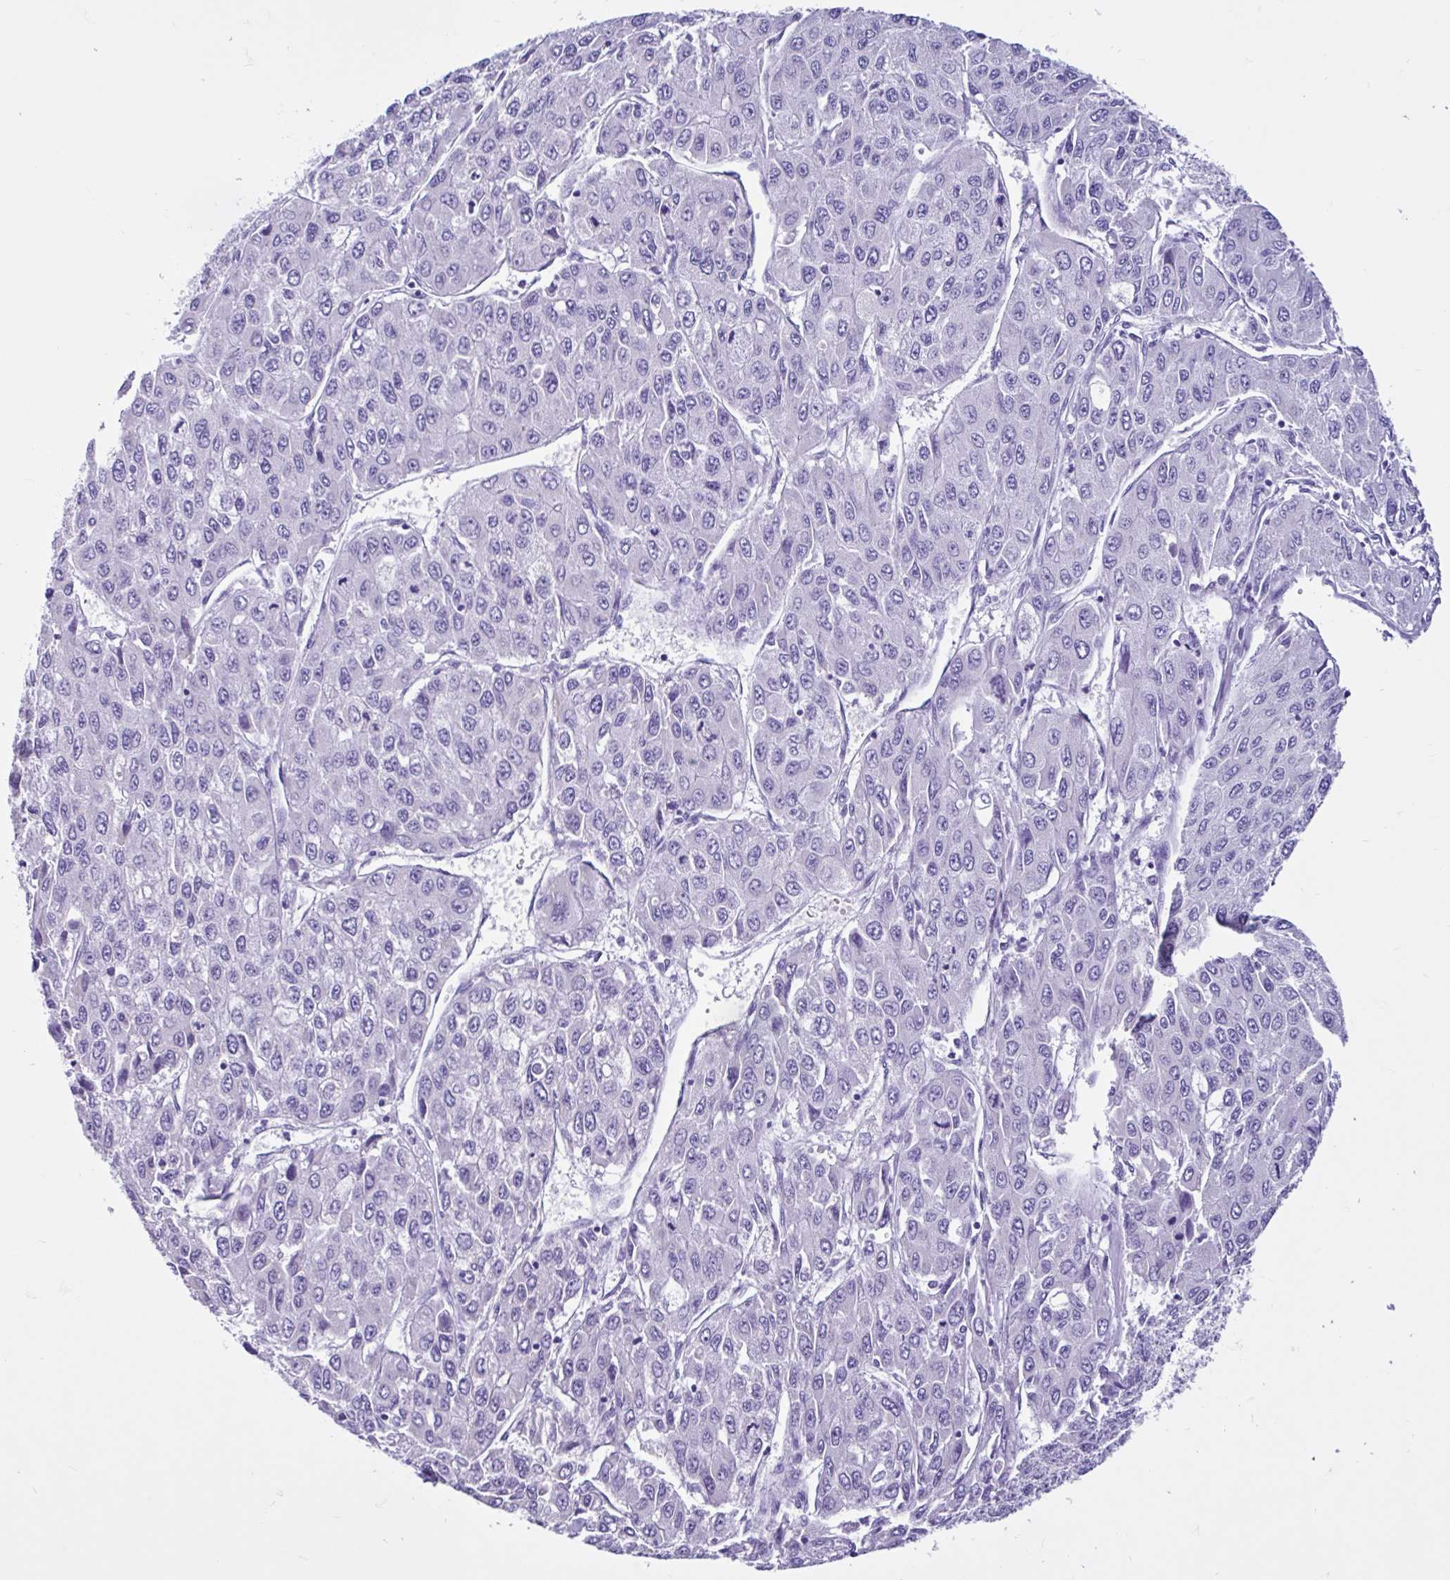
{"staining": {"intensity": "negative", "quantity": "none", "location": "none"}, "tissue": "liver cancer", "cell_type": "Tumor cells", "image_type": "cancer", "snomed": [{"axis": "morphology", "description": "Carcinoma, Hepatocellular, NOS"}, {"axis": "topography", "description": "Liver"}], "caption": "The IHC image has no significant expression in tumor cells of hepatocellular carcinoma (liver) tissue. (DAB immunohistochemistry (IHC) visualized using brightfield microscopy, high magnification).", "gene": "CYP19A1", "patient": {"sex": "female", "age": 66}}